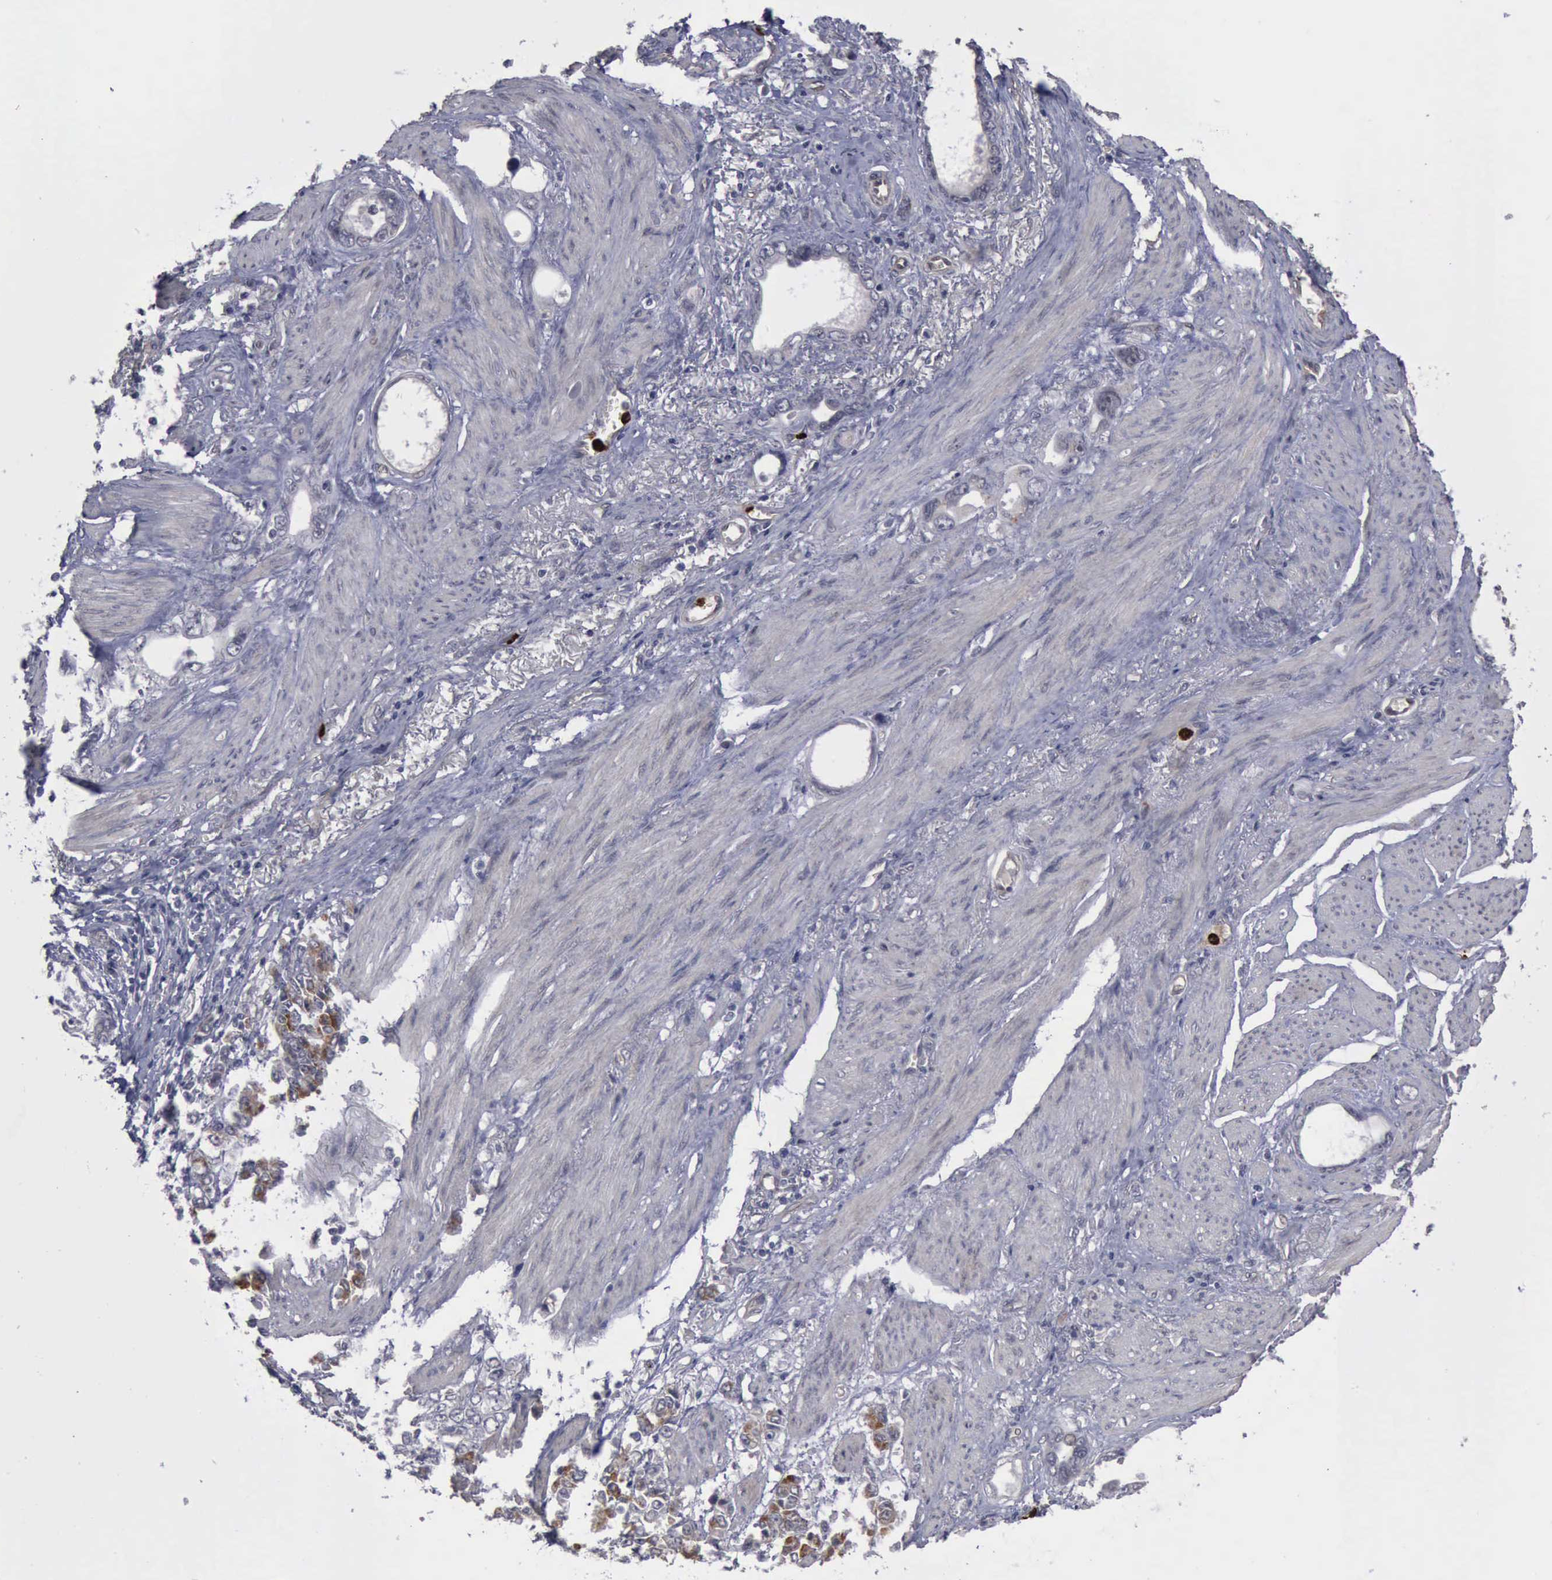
{"staining": {"intensity": "moderate", "quantity": "<25%", "location": "cytoplasmic/membranous"}, "tissue": "stomach cancer", "cell_type": "Tumor cells", "image_type": "cancer", "snomed": [{"axis": "morphology", "description": "Adenocarcinoma, NOS"}, {"axis": "topography", "description": "Stomach"}], "caption": "Brown immunohistochemical staining in stomach adenocarcinoma reveals moderate cytoplasmic/membranous positivity in approximately <25% of tumor cells.", "gene": "MMP9", "patient": {"sex": "male", "age": 78}}